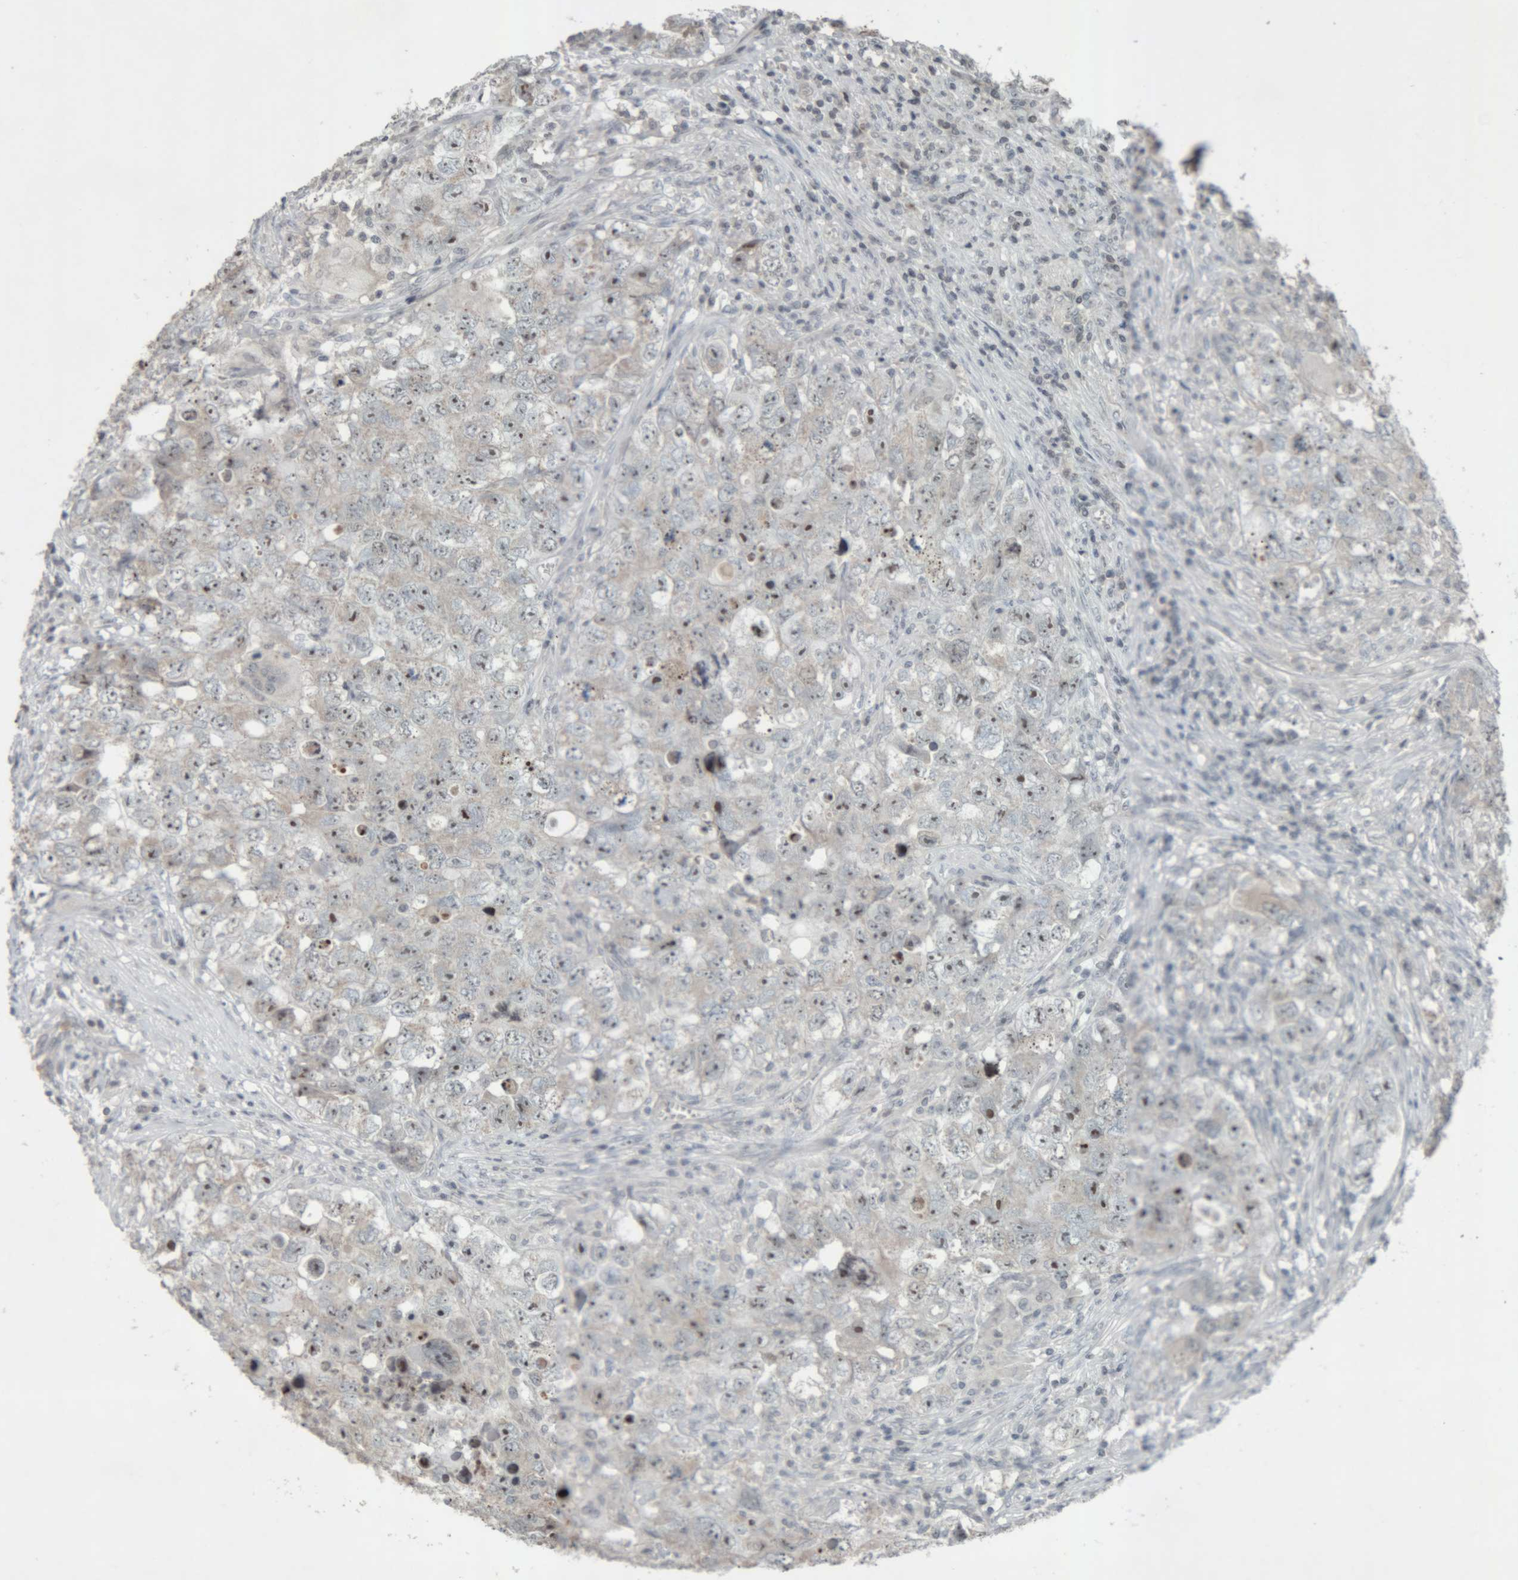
{"staining": {"intensity": "moderate", "quantity": "25%-75%", "location": "nuclear"}, "tissue": "testis cancer", "cell_type": "Tumor cells", "image_type": "cancer", "snomed": [{"axis": "morphology", "description": "Seminoma, NOS"}, {"axis": "morphology", "description": "Carcinoma, Embryonal, NOS"}, {"axis": "topography", "description": "Testis"}], "caption": "This micrograph shows testis seminoma stained with immunohistochemistry to label a protein in brown. The nuclear of tumor cells show moderate positivity for the protein. Nuclei are counter-stained blue.", "gene": "RPF1", "patient": {"sex": "male", "age": 43}}